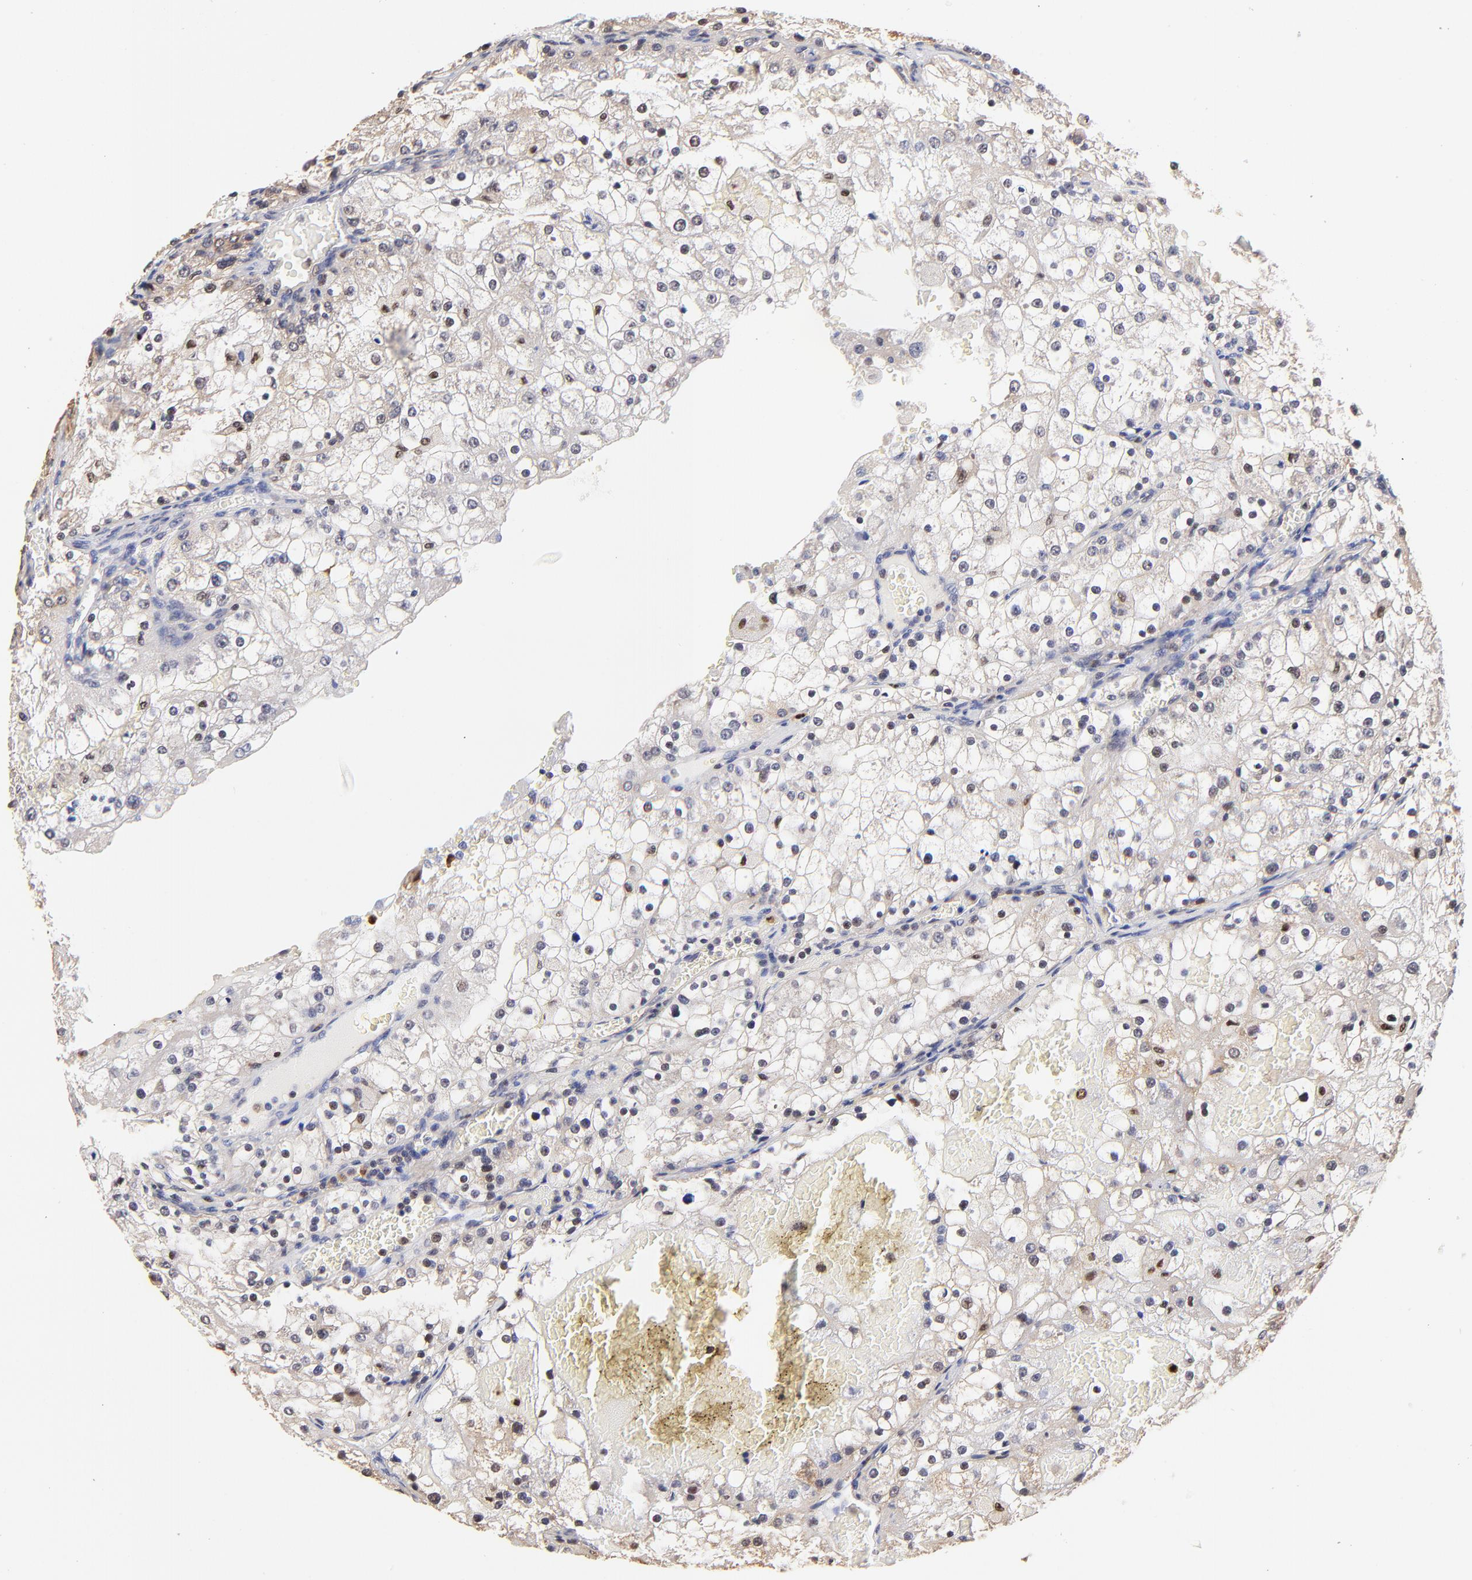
{"staining": {"intensity": "weak", "quantity": ">75%", "location": "cytoplasmic/membranous"}, "tissue": "renal cancer", "cell_type": "Tumor cells", "image_type": "cancer", "snomed": [{"axis": "morphology", "description": "Adenocarcinoma, NOS"}, {"axis": "topography", "description": "Kidney"}], "caption": "Protein positivity by immunohistochemistry (IHC) shows weak cytoplasmic/membranous expression in about >75% of tumor cells in renal cancer.", "gene": "BBOF1", "patient": {"sex": "female", "age": 74}}